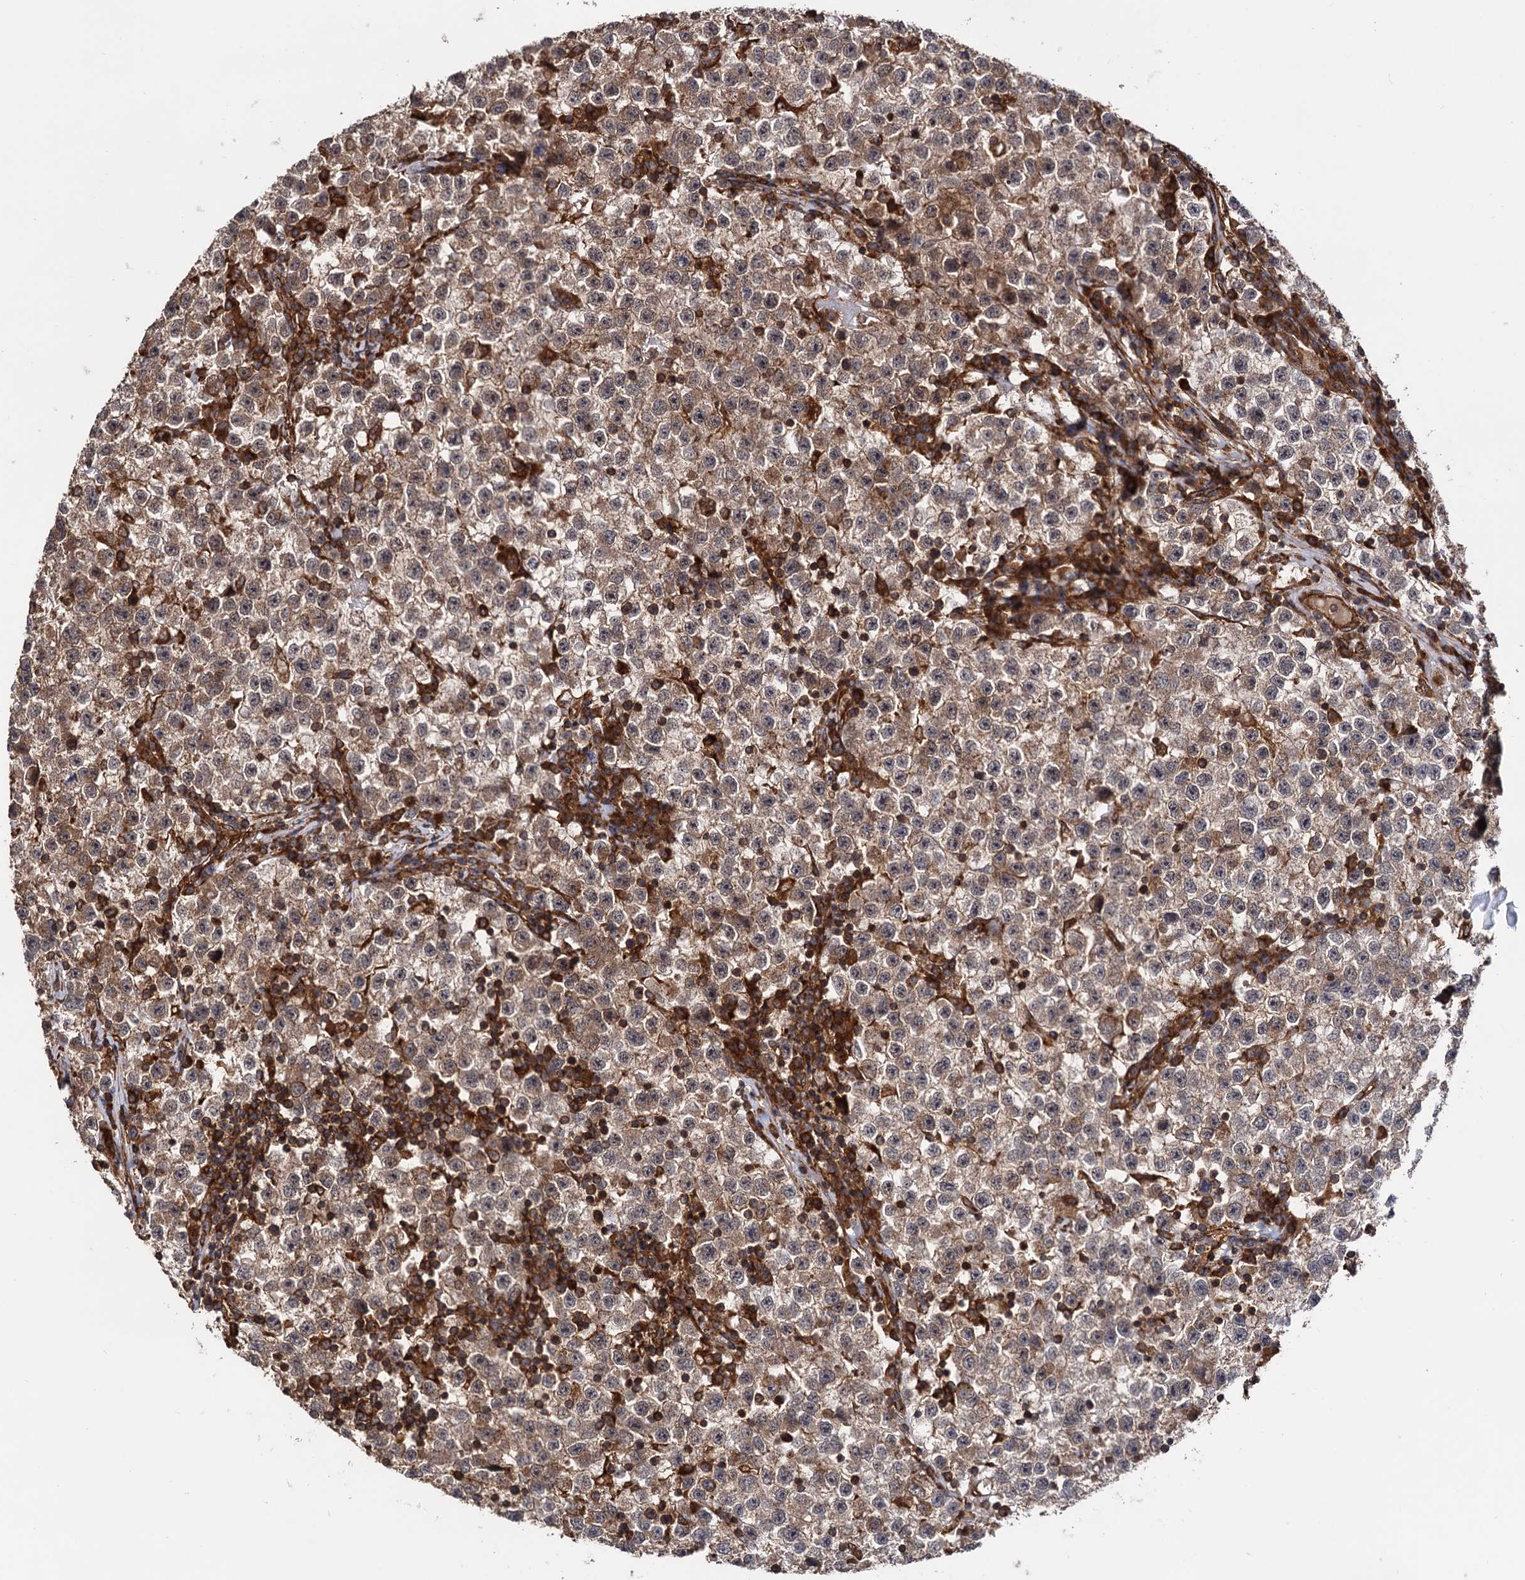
{"staining": {"intensity": "moderate", "quantity": "25%-75%", "location": "cytoplasmic/membranous,nuclear"}, "tissue": "testis cancer", "cell_type": "Tumor cells", "image_type": "cancer", "snomed": [{"axis": "morphology", "description": "Seminoma, NOS"}, {"axis": "topography", "description": "Testis"}], "caption": "An image showing moderate cytoplasmic/membranous and nuclear positivity in approximately 25%-75% of tumor cells in testis cancer, as visualized by brown immunohistochemical staining.", "gene": "ATP8B4", "patient": {"sex": "male", "age": 22}}